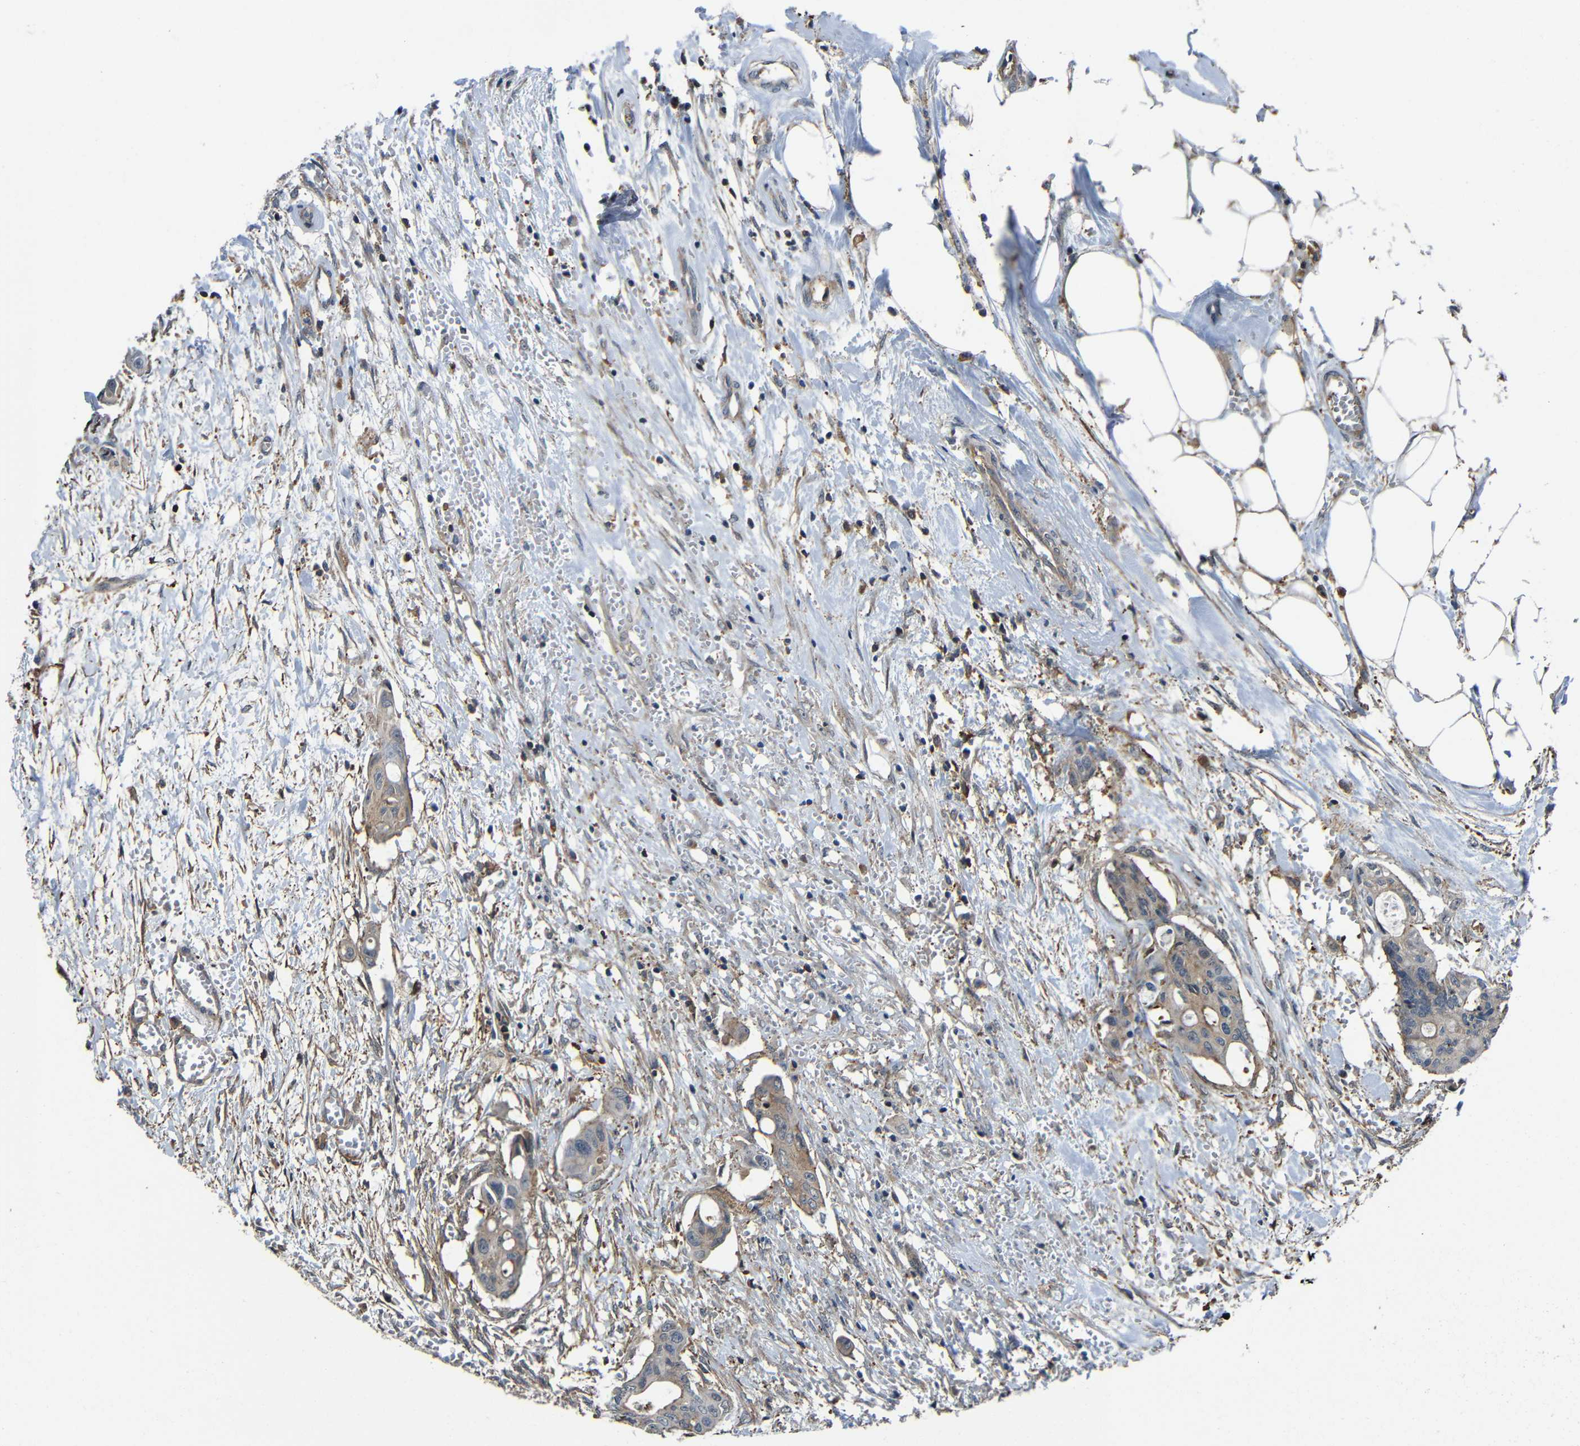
{"staining": {"intensity": "weak", "quantity": ">75%", "location": "cytoplasmic/membranous"}, "tissue": "colorectal cancer", "cell_type": "Tumor cells", "image_type": "cancer", "snomed": [{"axis": "morphology", "description": "Adenocarcinoma, NOS"}, {"axis": "topography", "description": "Colon"}], "caption": "Protein staining by IHC displays weak cytoplasmic/membranous expression in about >75% of tumor cells in colorectal adenocarcinoma.", "gene": "GDI1", "patient": {"sex": "female", "age": 57}}